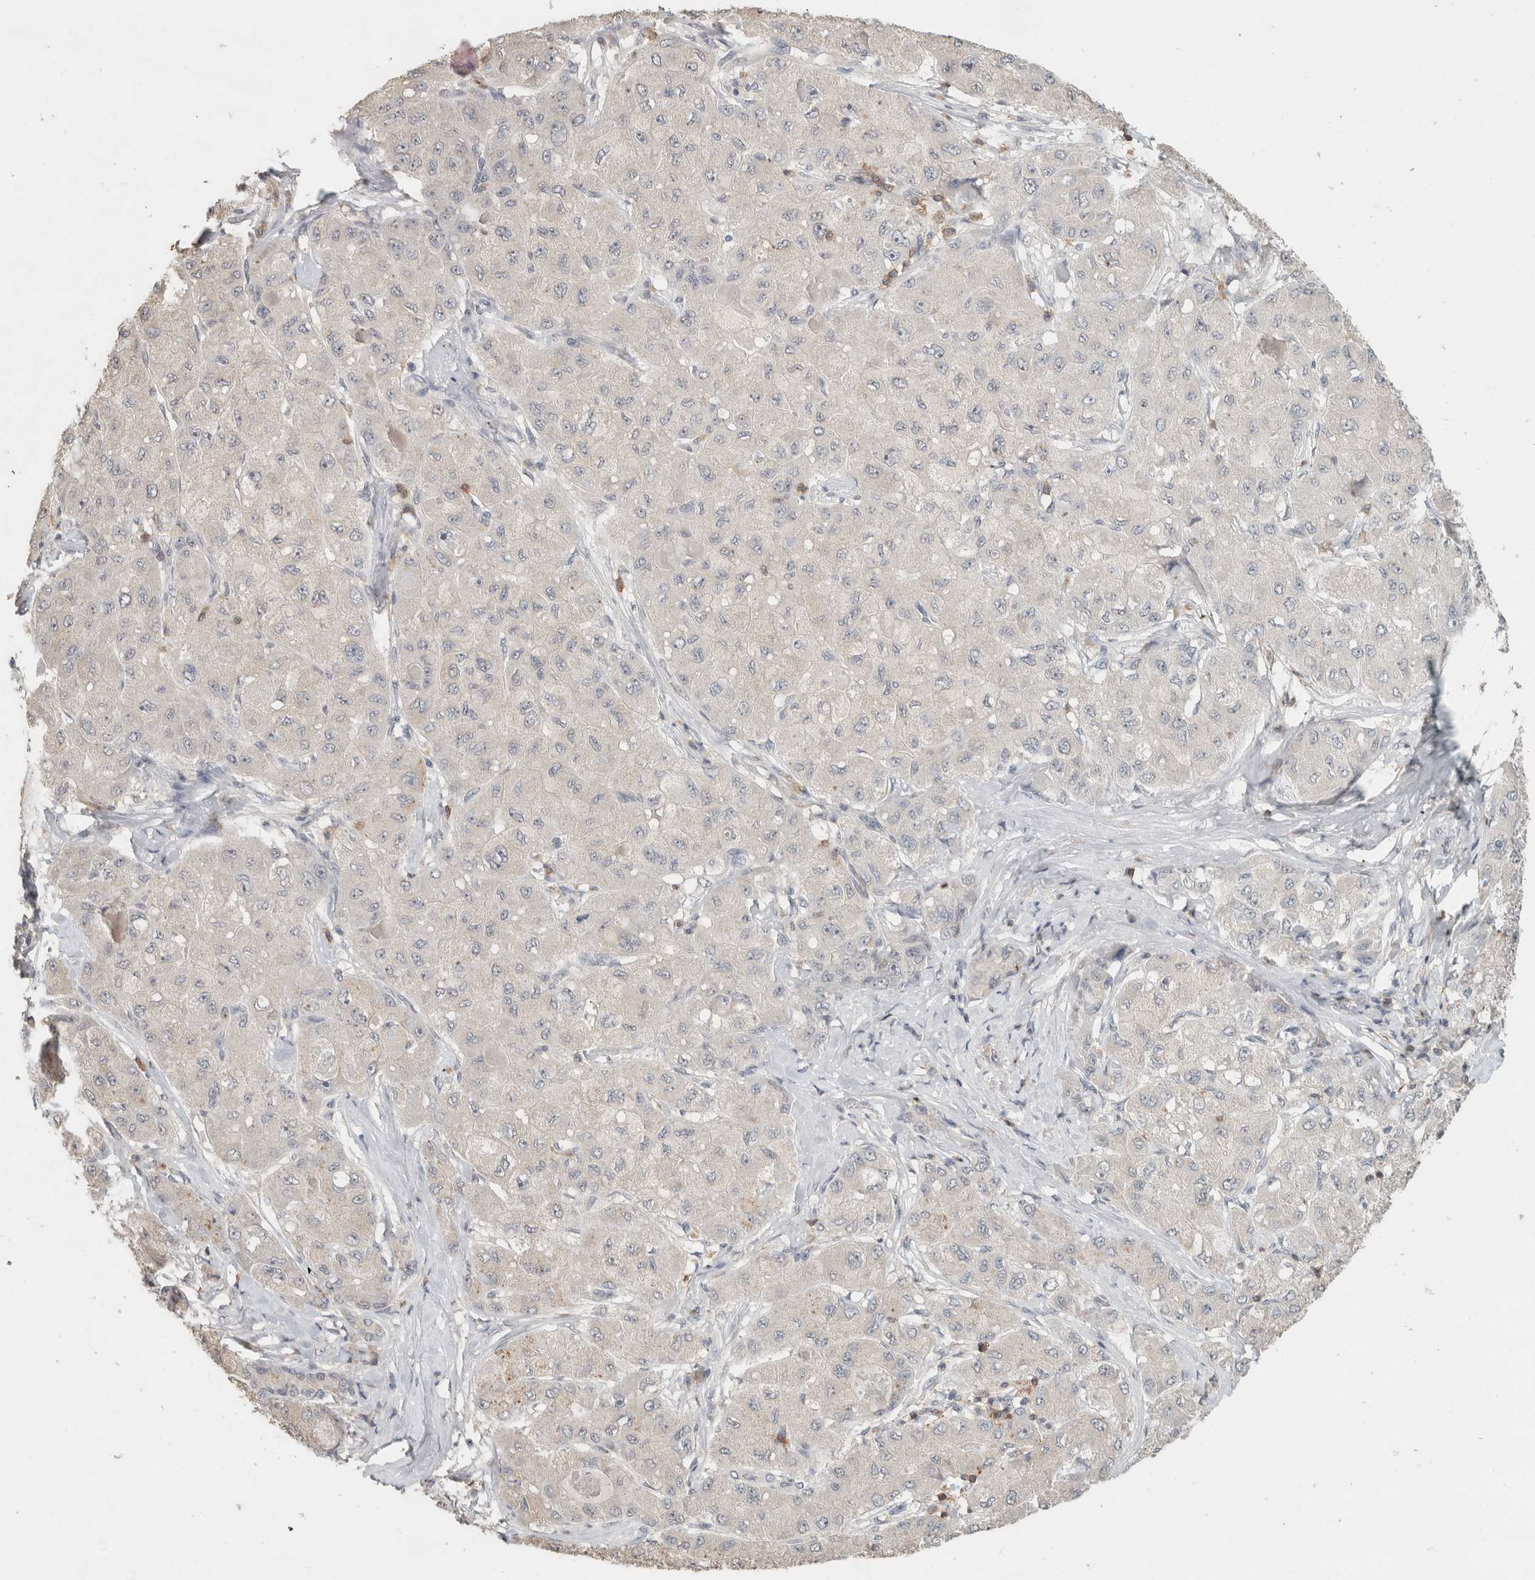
{"staining": {"intensity": "negative", "quantity": "none", "location": "none"}, "tissue": "liver cancer", "cell_type": "Tumor cells", "image_type": "cancer", "snomed": [{"axis": "morphology", "description": "Carcinoma, Hepatocellular, NOS"}, {"axis": "topography", "description": "Liver"}], "caption": "Liver cancer (hepatocellular carcinoma) stained for a protein using immunohistochemistry exhibits no staining tumor cells.", "gene": "TRAT1", "patient": {"sex": "male", "age": 80}}